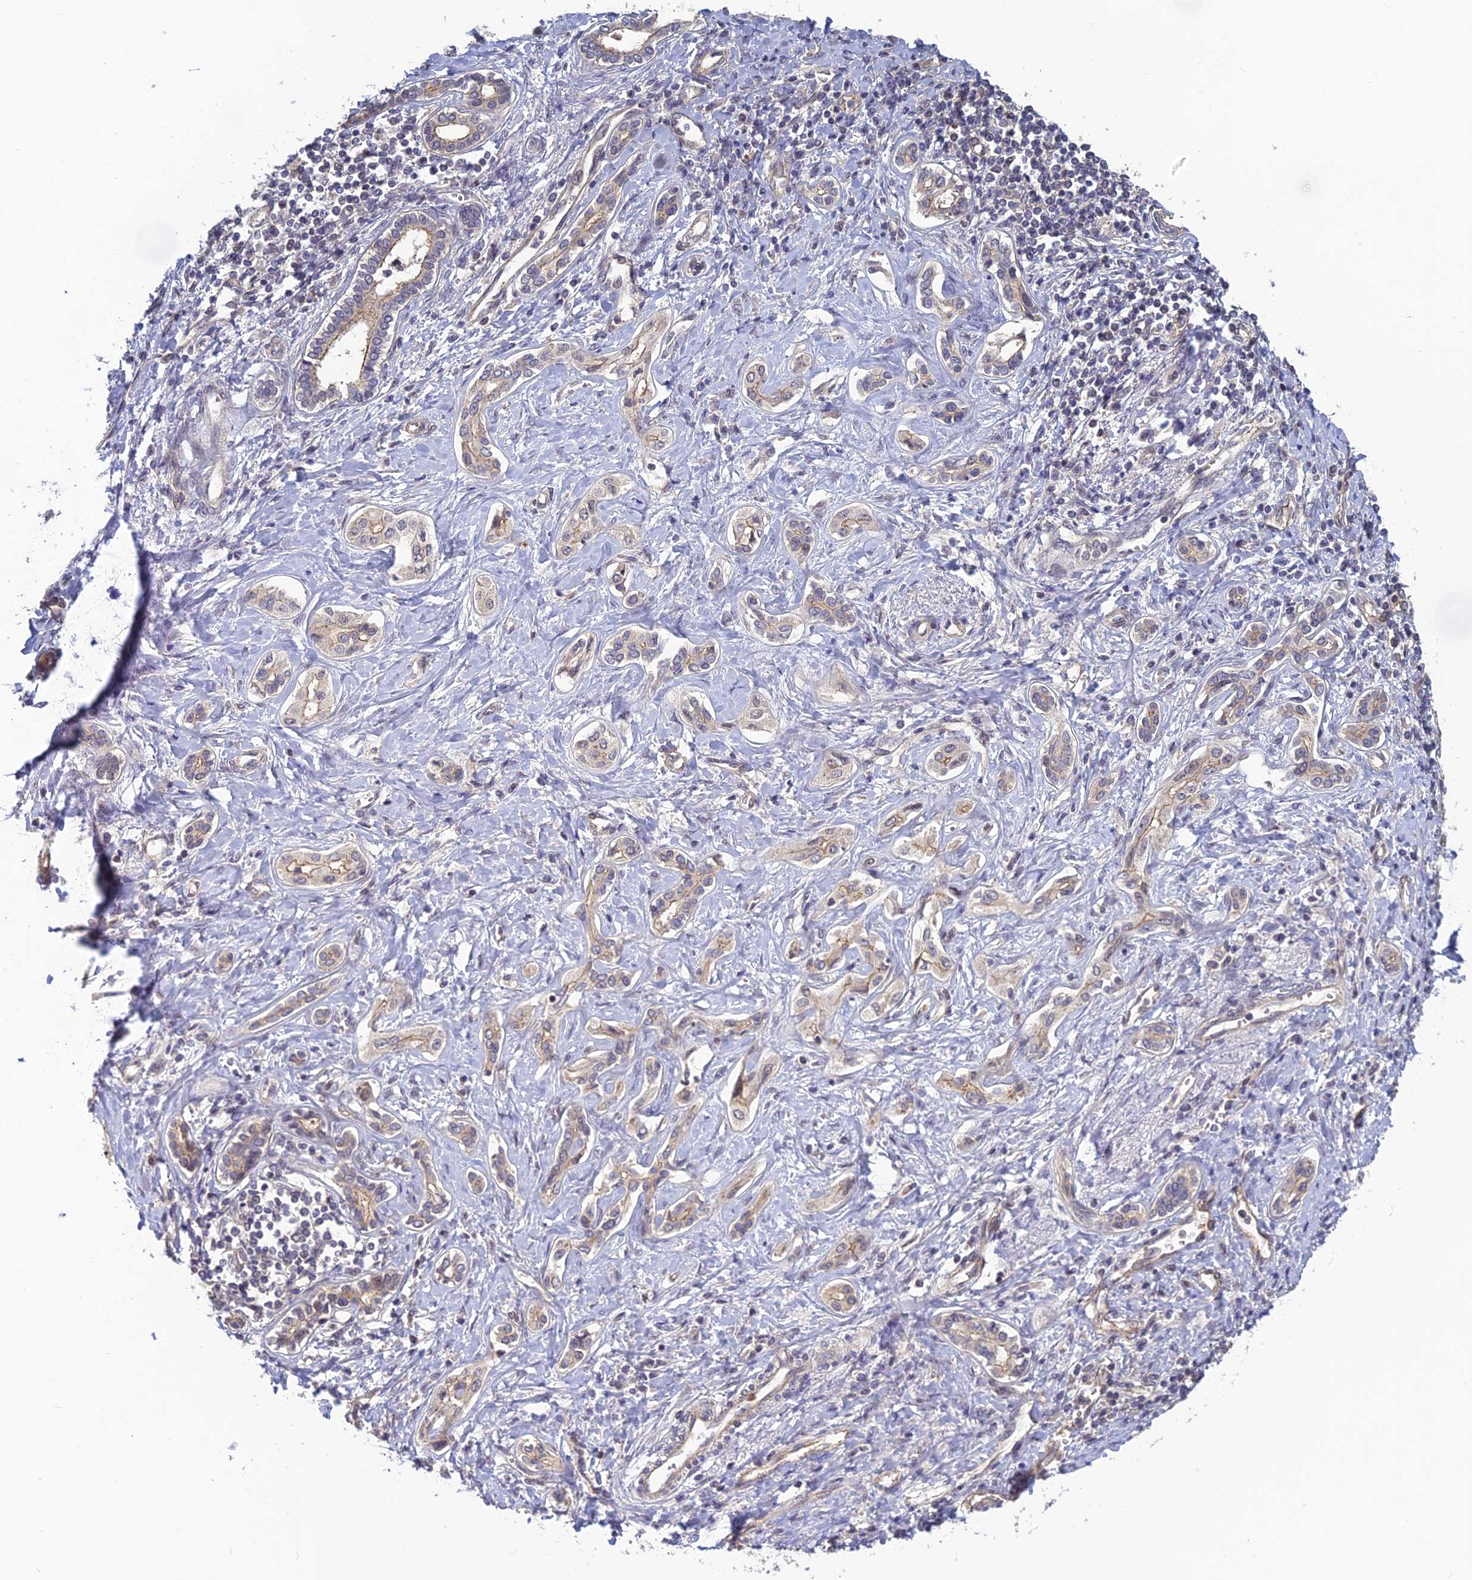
{"staining": {"intensity": "weak", "quantity": "<25%", "location": "cytoplasmic/membranous"}, "tissue": "liver cancer", "cell_type": "Tumor cells", "image_type": "cancer", "snomed": [{"axis": "morphology", "description": "Cholangiocarcinoma"}, {"axis": "topography", "description": "Liver"}], "caption": "Immunohistochemistry of cholangiocarcinoma (liver) shows no expression in tumor cells.", "gene": "PIKFYVE", "patient": {"sex": "female", "age": 77}}